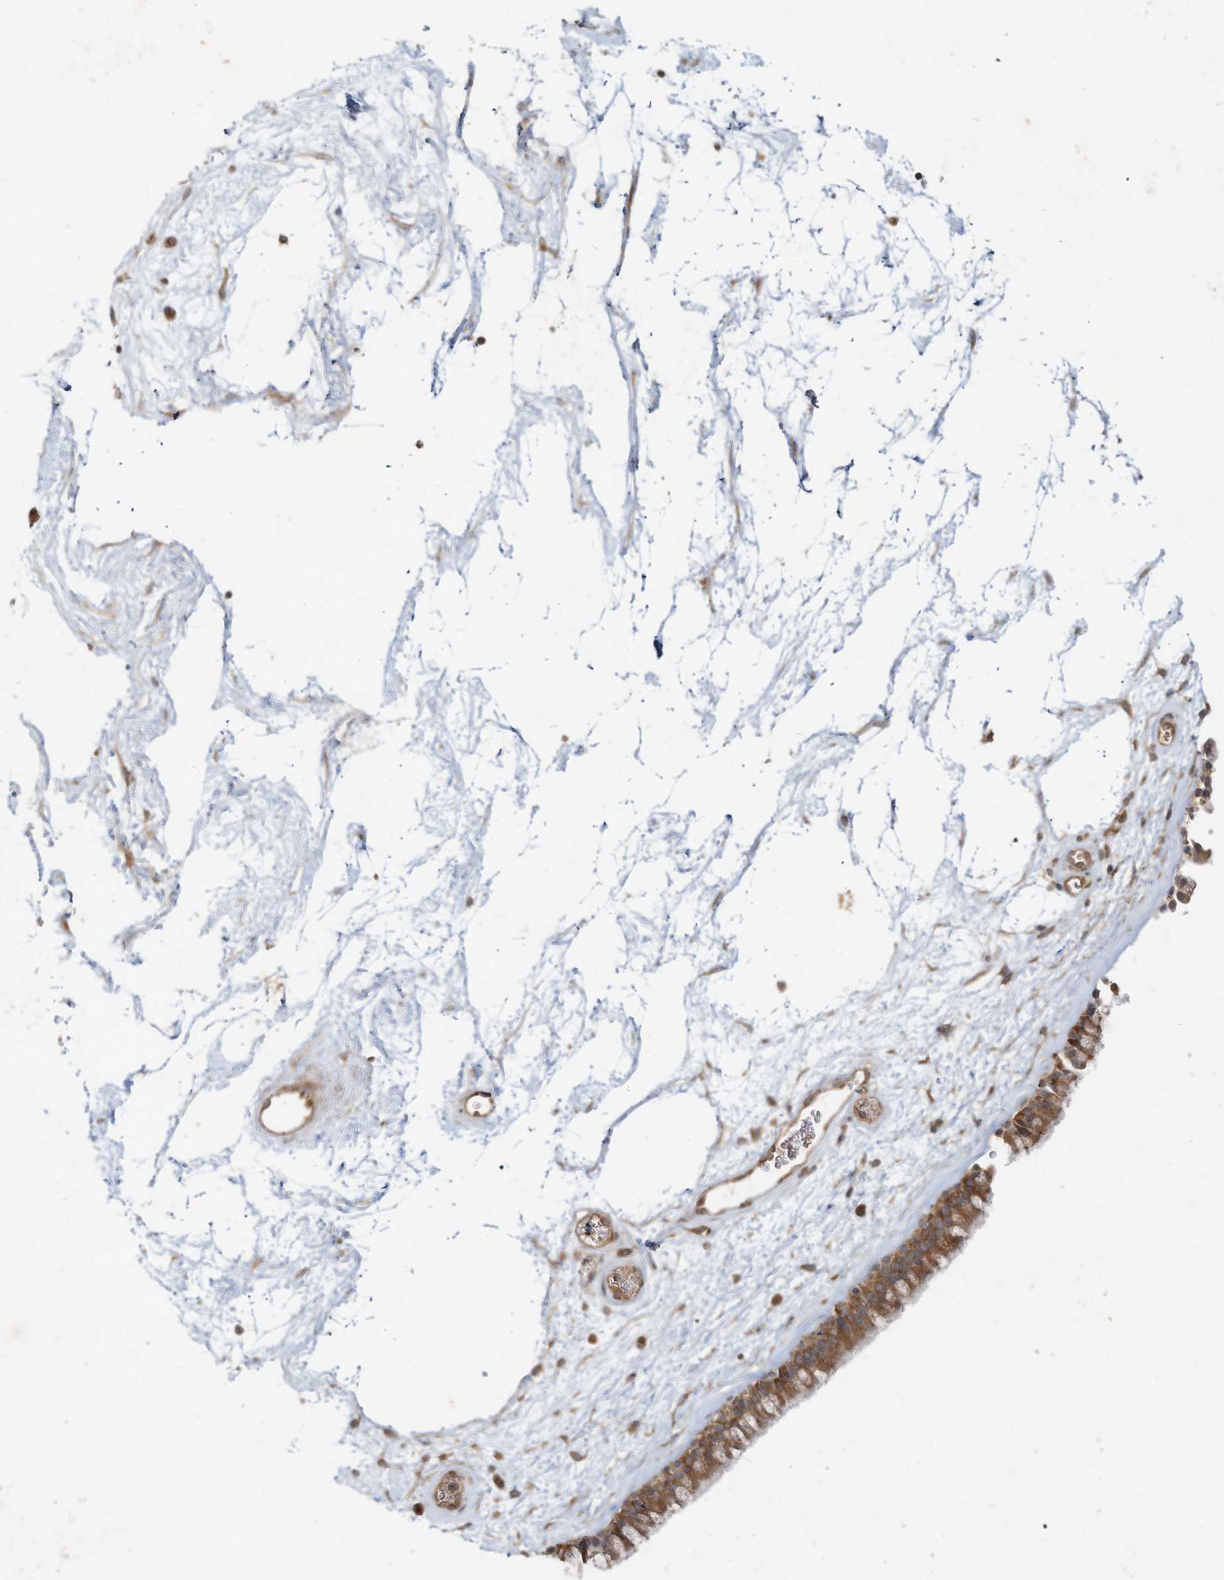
{"staining": {"intensity": "moderate", "quantity": ">75%", "location": "cytoplasmic/membranous"}, "tissue": "nasopharynx", "cell_type": "Respiratory epithelial cells", "image_type": "normal", "snomed": [{"axis": "morphology", "description": "Normal tissue, NOS"}, {"axis": "morphology", "description": "Inflammation, NOS"}, {"axis": "topography", "description": "Nasopharynx"}], "caption": "This micrograph demonstrates immunohistochemistry staining of normal nasopharynx, with medium moderate cytoplasmic/membranous staining in approximately >75% of respiratory epithelial cells.", "gene": "DYNC1I2", "patient": {"sex": "male", "age": 48}}